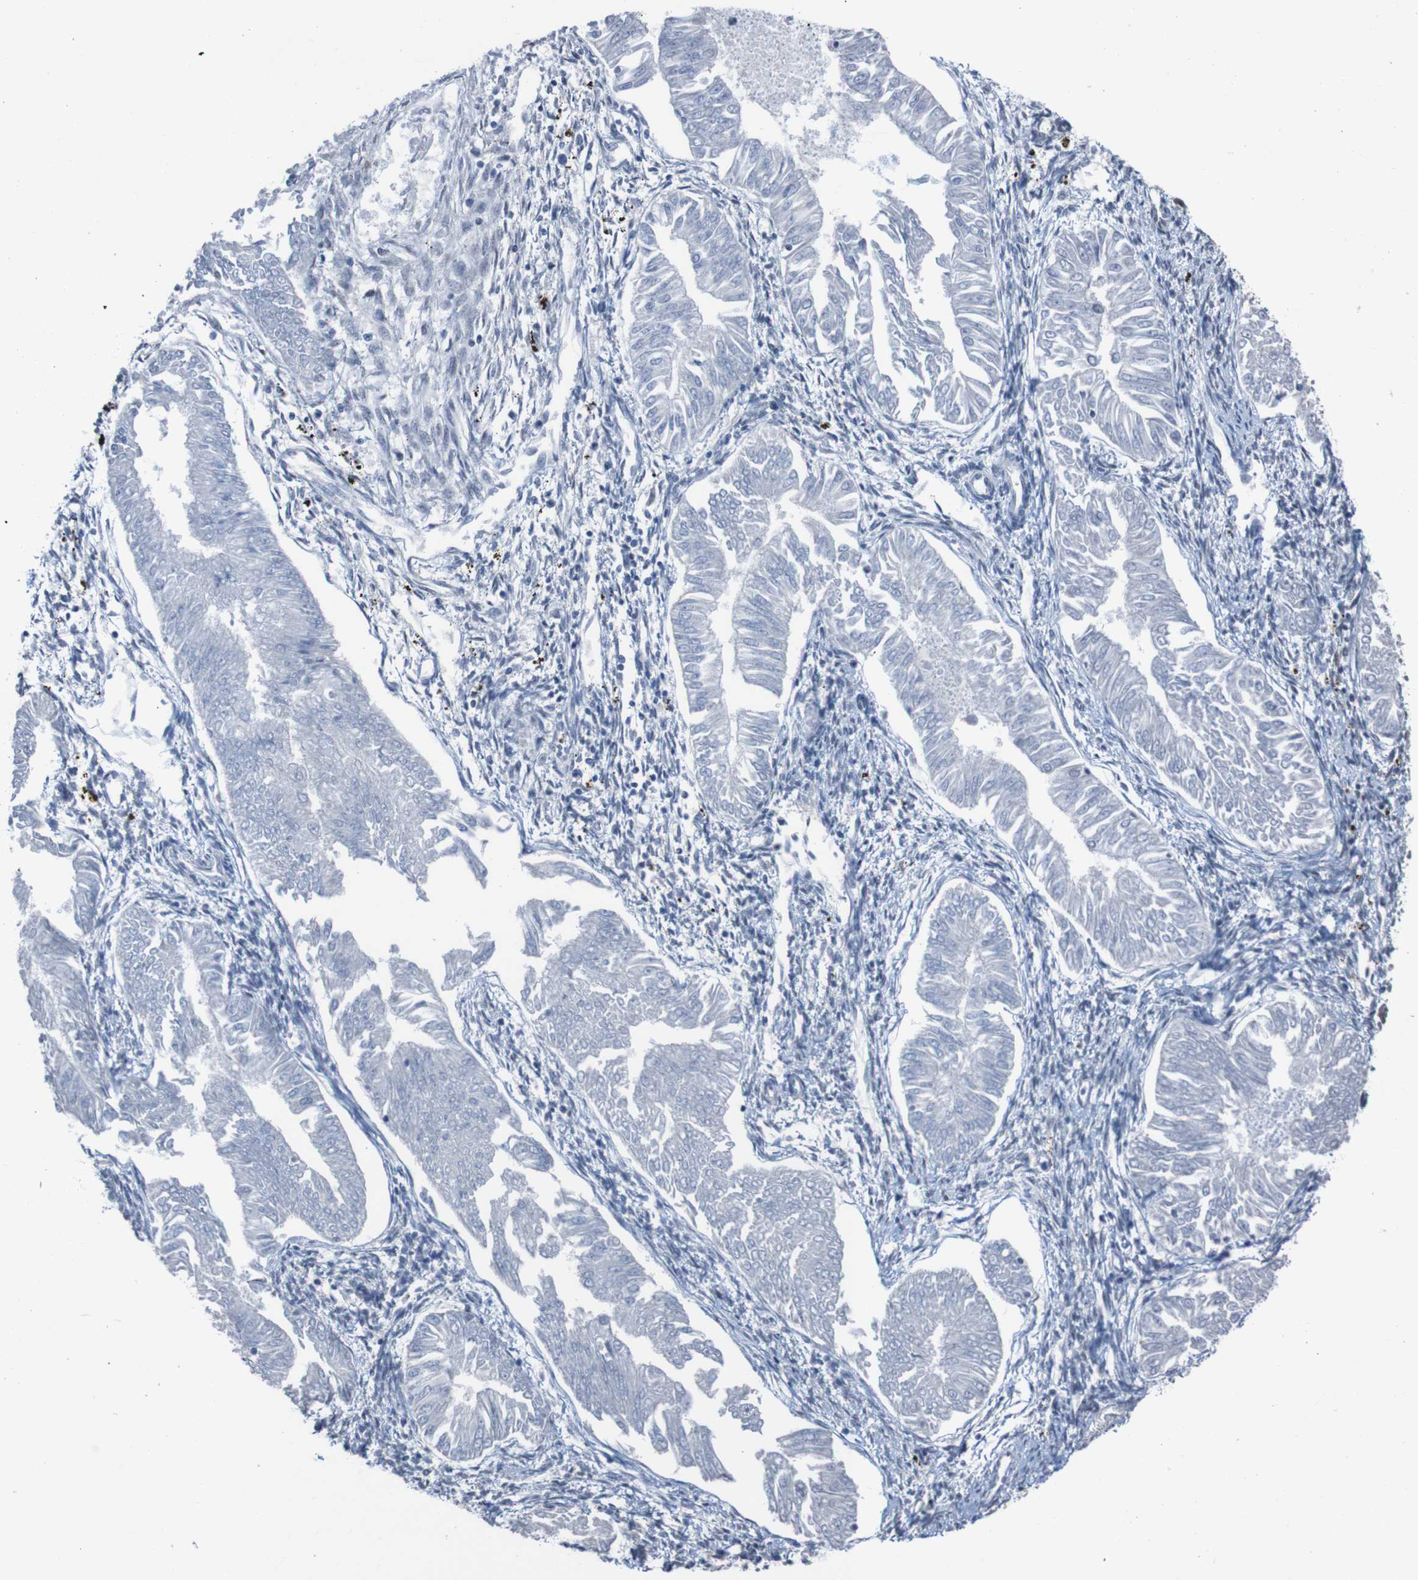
{"staining": {"intensity": "negative", "quantity": "none", "location": "none"}, "tissue": "endometrial cancer", "cell_type": "Tumor cells", "image_type": "cancer", "snomed": [{"axis": "morphology", "description": "Adenocarcinoma, NOS"}, {"axis": "topography", "description": "Endometrium"}], "caption": "This is an immunohistochemistry photomicrograph of human endometrial adenocarcinoma. There is no positivity in tumor cells.", "gene": "PHF2", "patient": {"sex": "female", "age": 53}}